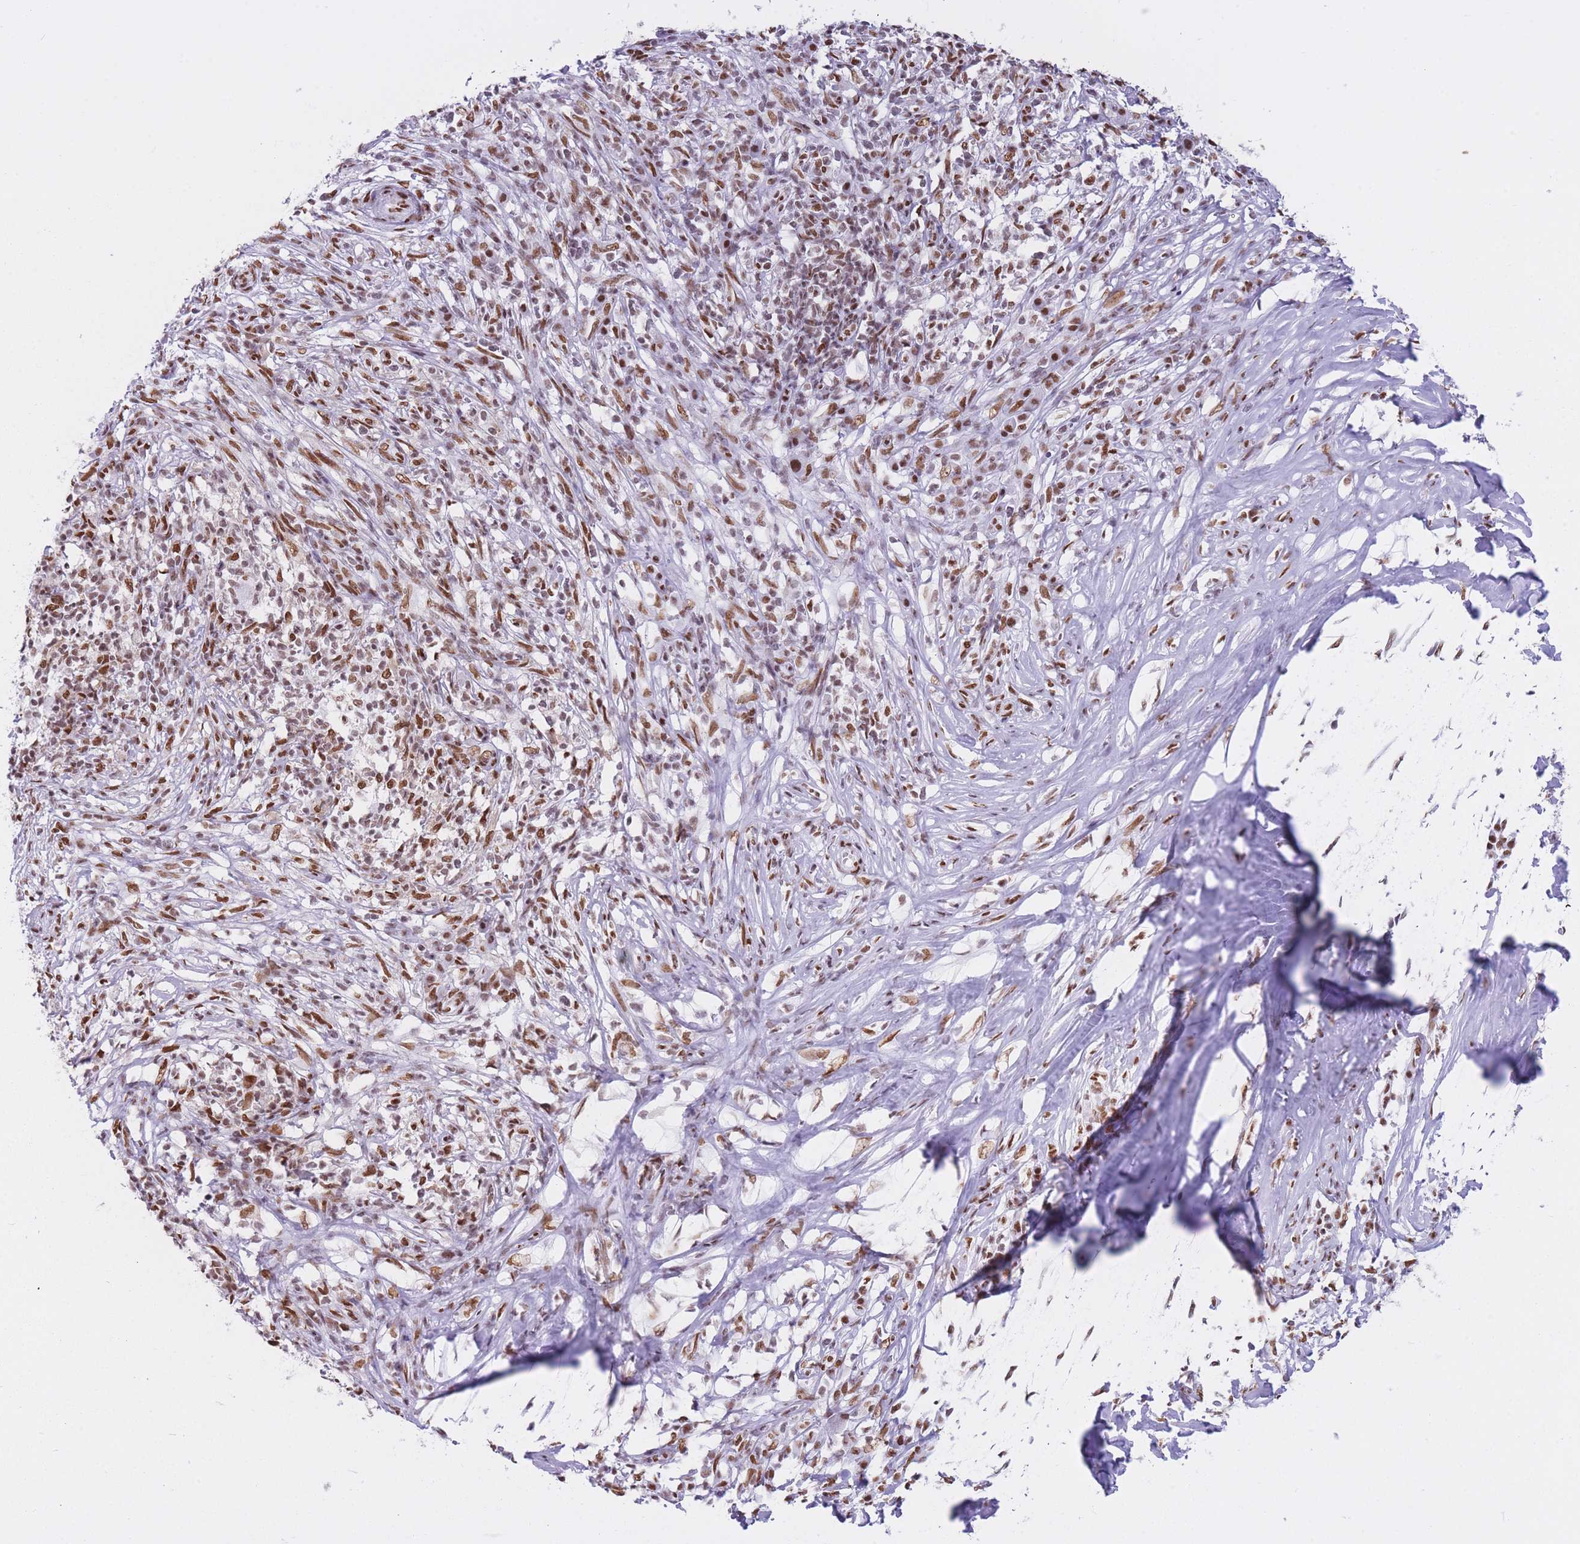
{"staining": {"intensity": "moderate", "quantity": ">75%", "location": "nuclear"}, "tissue": "melanoma", "cell_type": "Tumor cells", "image_type": "cancer", "snomed": [{"axis": "morphology", "description": "Malignant melanoma, NOS"}, {"axis": "topography", "description": "Skin"}], "caption": "Immunohistochemistry of human melanoma displays medium levels of moderate nuclear expression in about >75% of tumor cells.", "gene": "HNRNPUL1", "patient": {"sex": "male", "age": 66}}